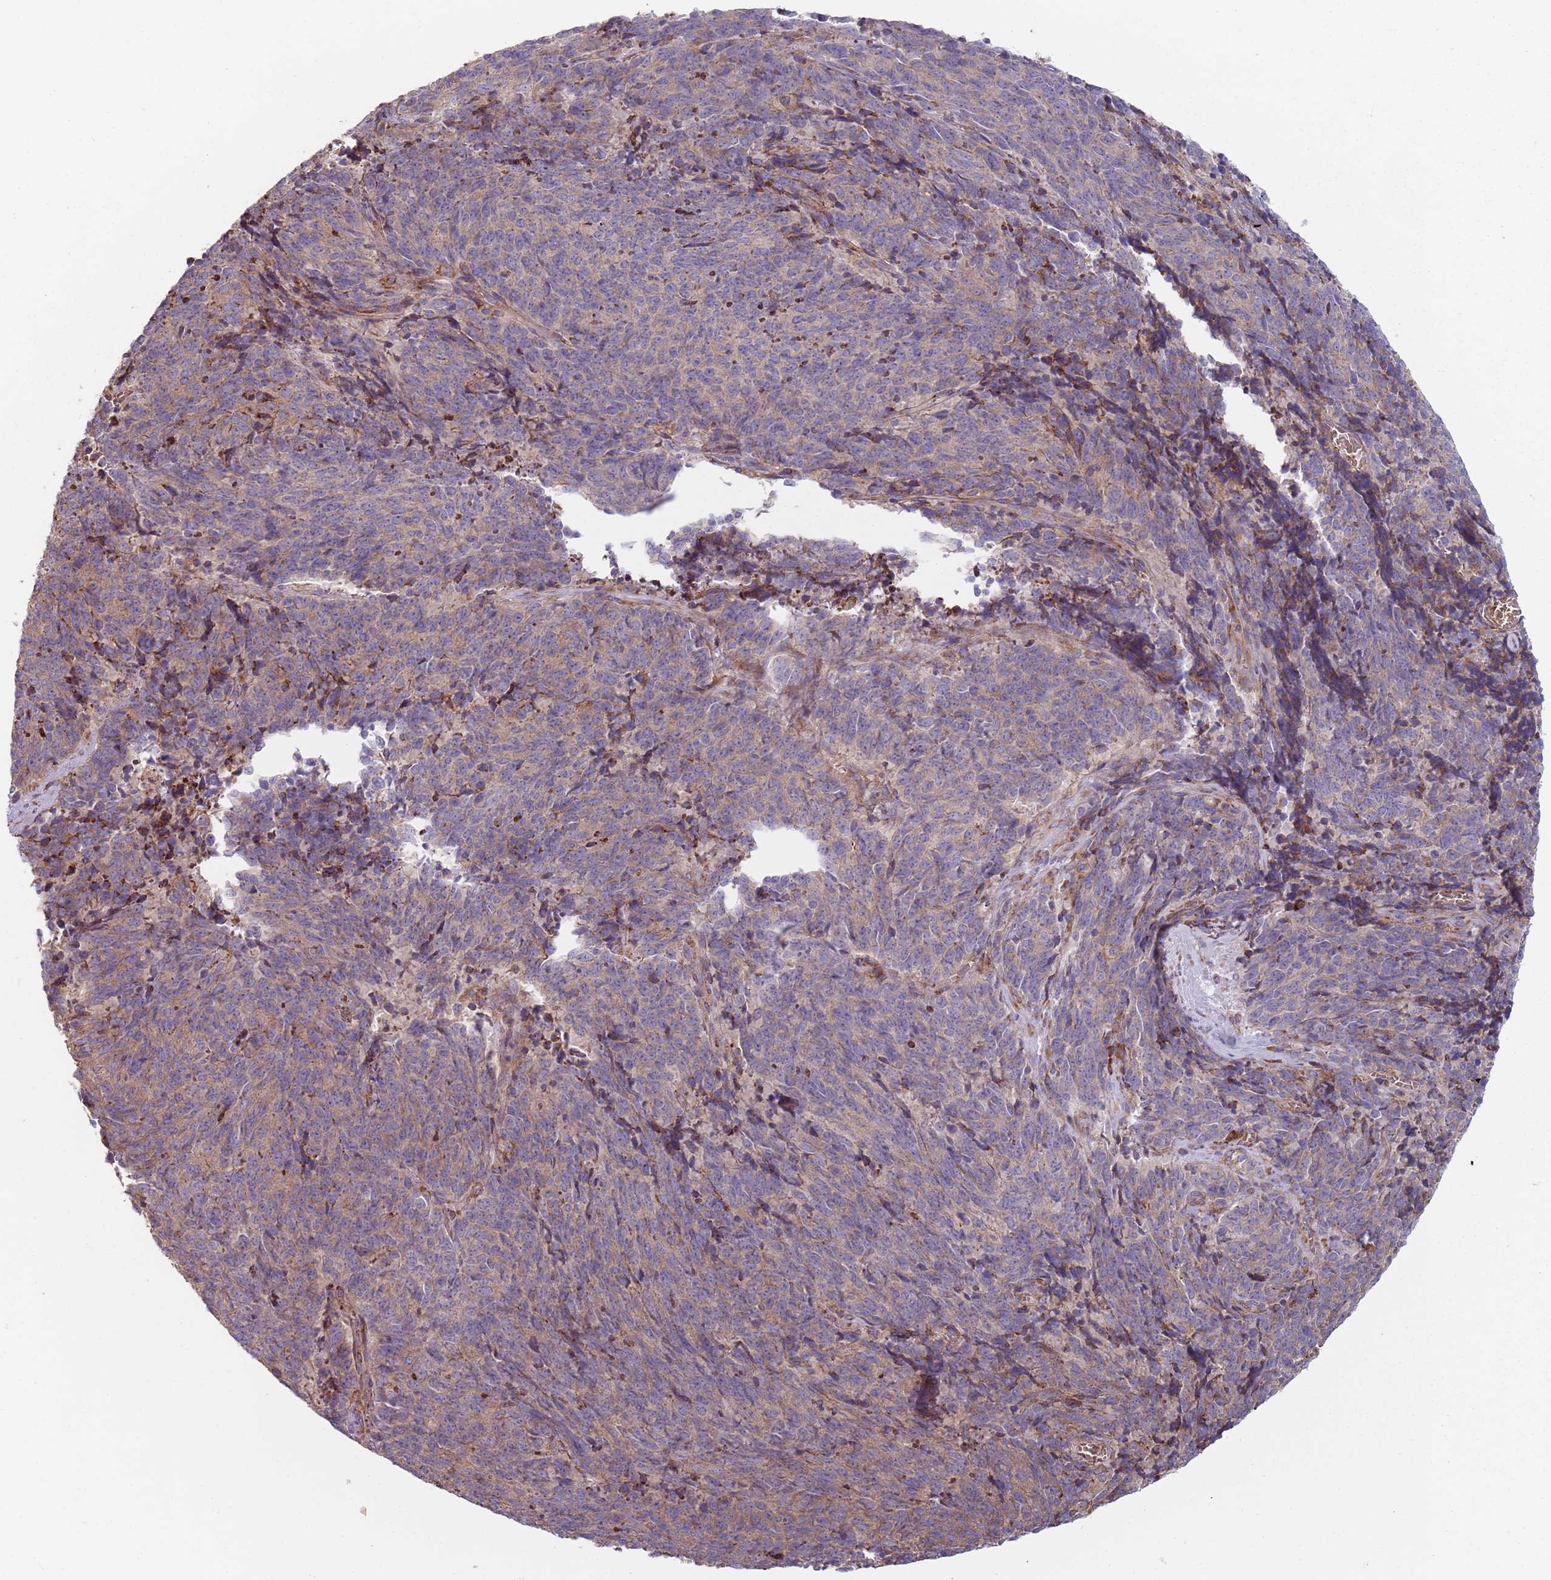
{"staining": {"intensity": "negative", "quantity": "none", "location": "none"}, "tissue": "cervical cancer", "cell_type": "Tumor cells", "image_type": "cancer", "snomed": [{"axis": "morphology", "description": "Squamous cell carcinoma, NOS"}, {"axis": "topography", "description": "Cervix"}], "caption": "Tumor cells show no significant protein positivity in squamous cell carcinoma (cervical).", "gene": "SPATA2", "patient": {"sex": "female", "age": 29}}